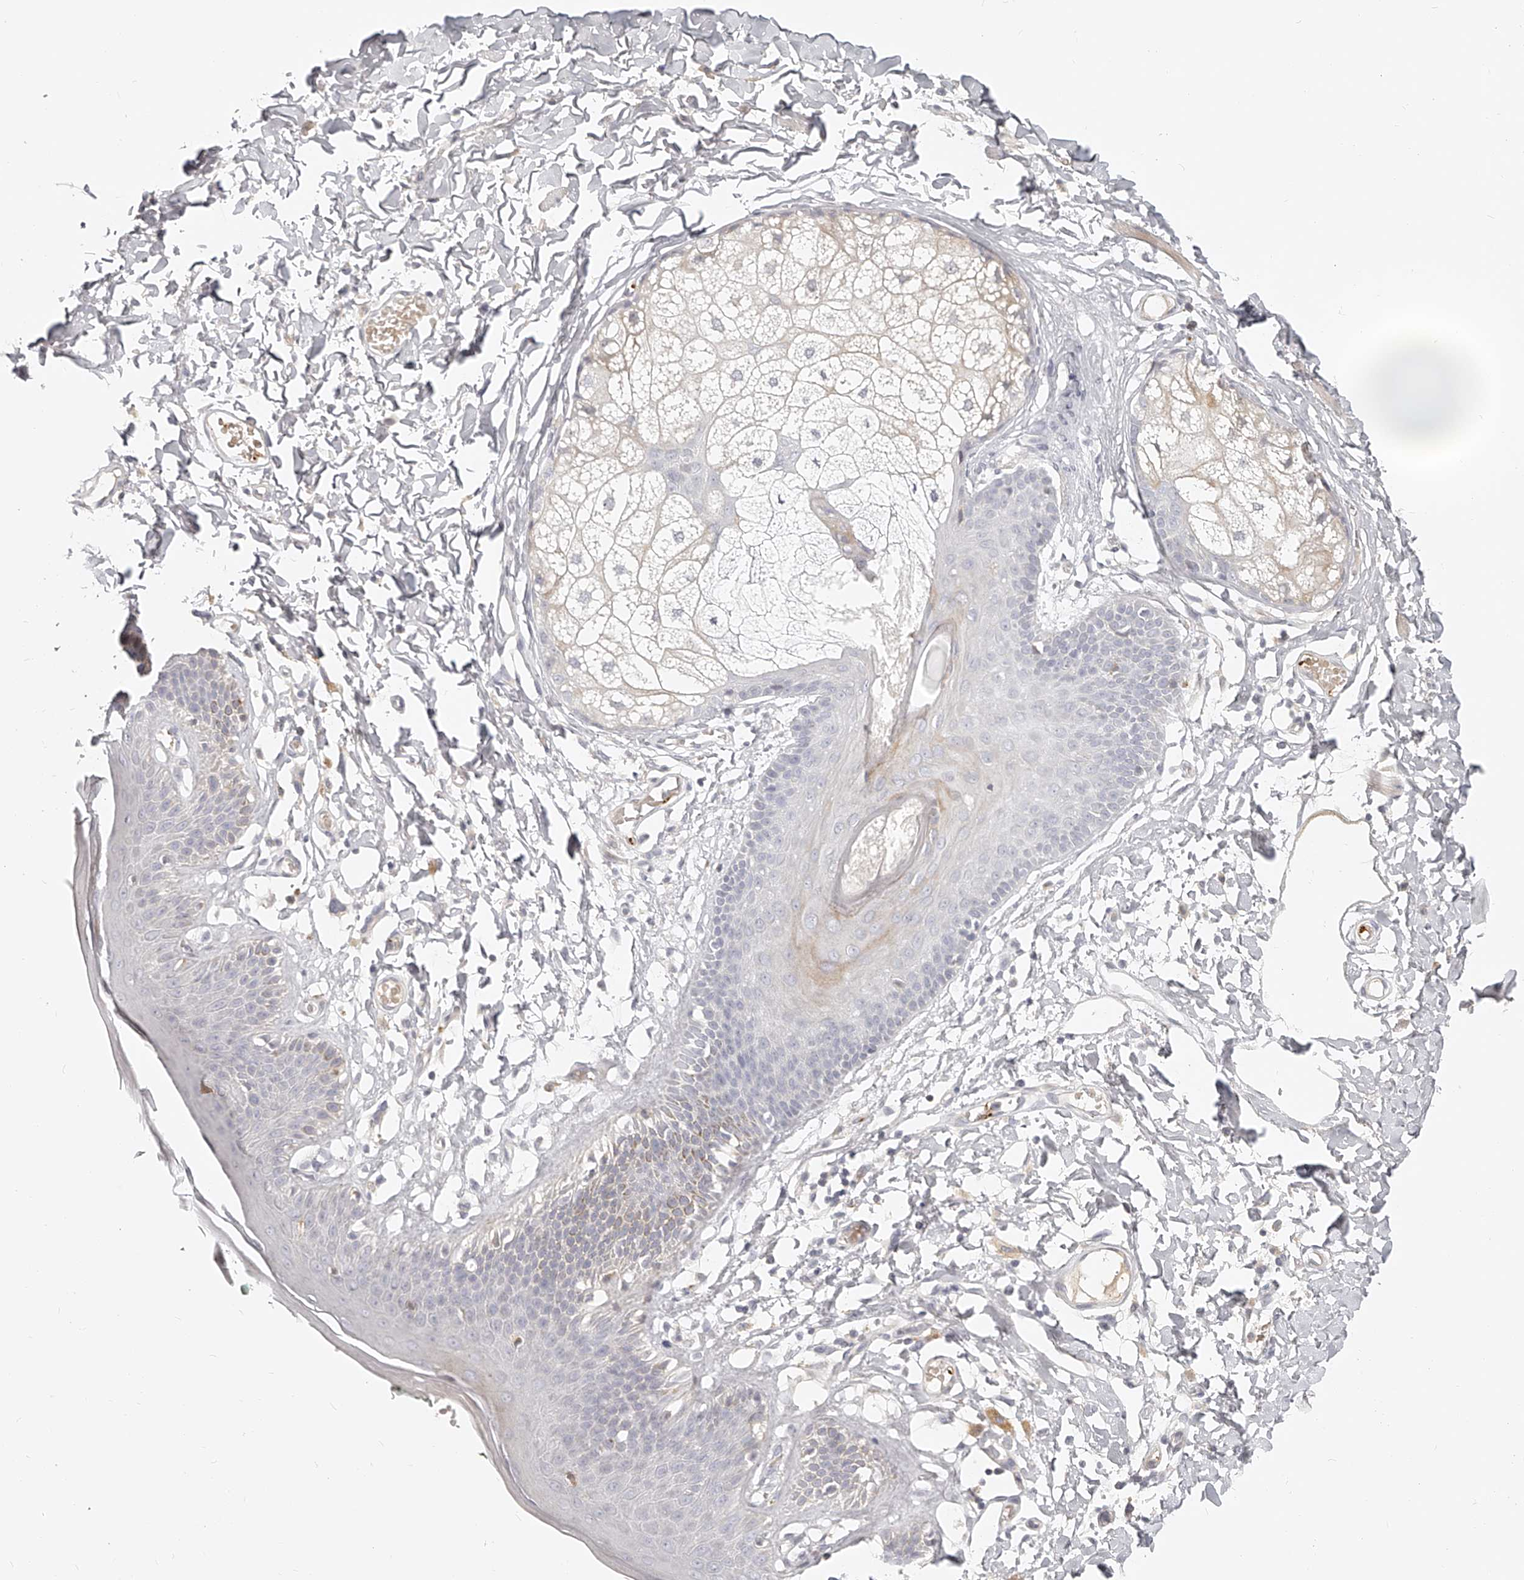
{"staining": {"intensity": "moderate", "quantity": "<25%", "location": "cytoplasmic/membranous"}, "tissue": "skin", "cell_type": "Epidermal cells", "image_type": "normal", "snomed": [{"axis": "morphology", "description": "Normal tissue, NOS"}, {"axis": "topography", "description": "Vulva"}], "caption": "Epidermal cells demonstrate moderate cytoplasmic/membranous expression in approximately <25% of cells in normal skin.", "gene": "ITGB3", "patient": {"sex": "female", "age": 73}}